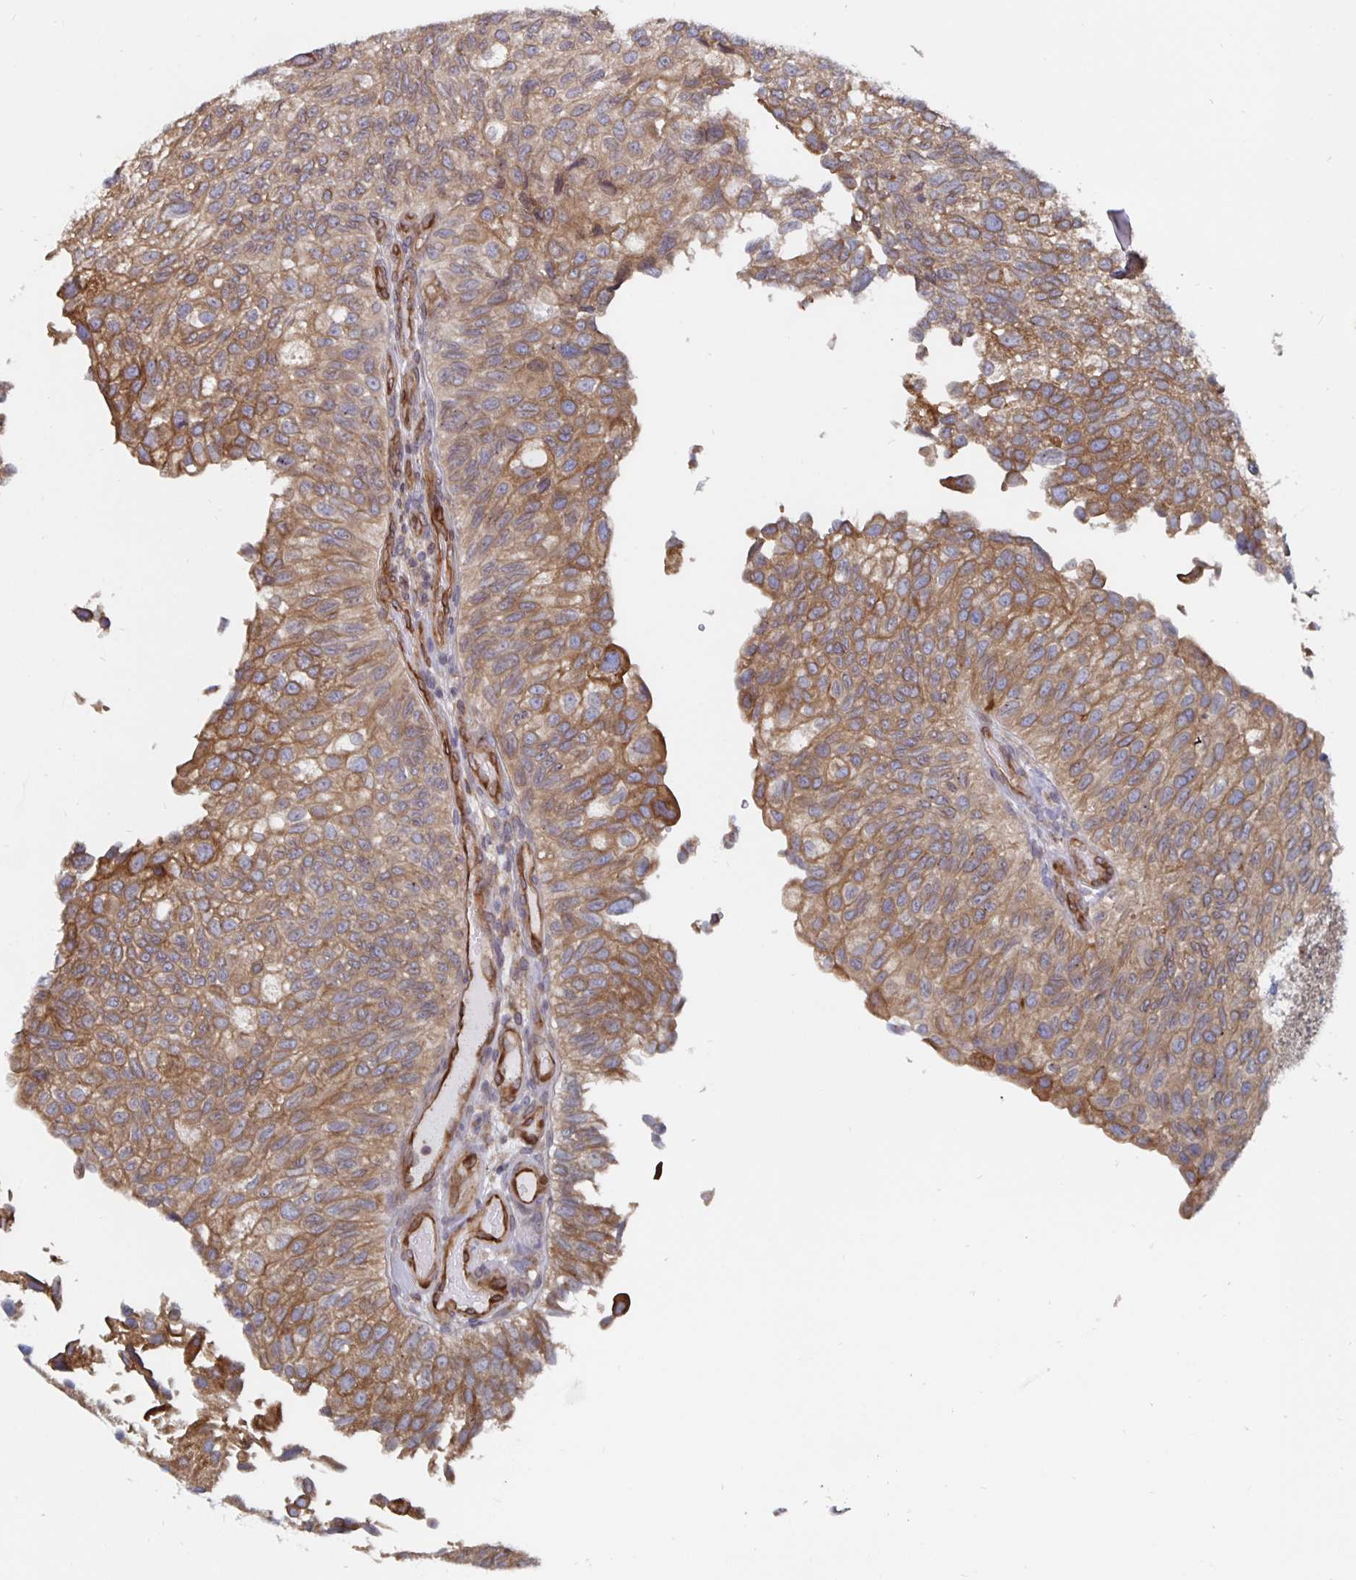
{"staining": {"intensity": "moderate", "quantity": ">75%", "location": "cytoplasmic/membranous"}, "tissue": "urothelial cancer", "cell_type": "Tumor cells", "image_type": "cancer", "snomed": [{"axis": "morphology", "description": "Urothelial carcinoma, NOS"}, {"axis": "topography", "description": "Urinary bladder"}], "caption": "Immunohistochemical staining of transitional cell carcinoma exhibits medium levels of moderate cytoplasmic/membranous staining in about >75% of tumor cells.", "gene": "BCAP29", "patient": {"sex": "male", "age": 87}}